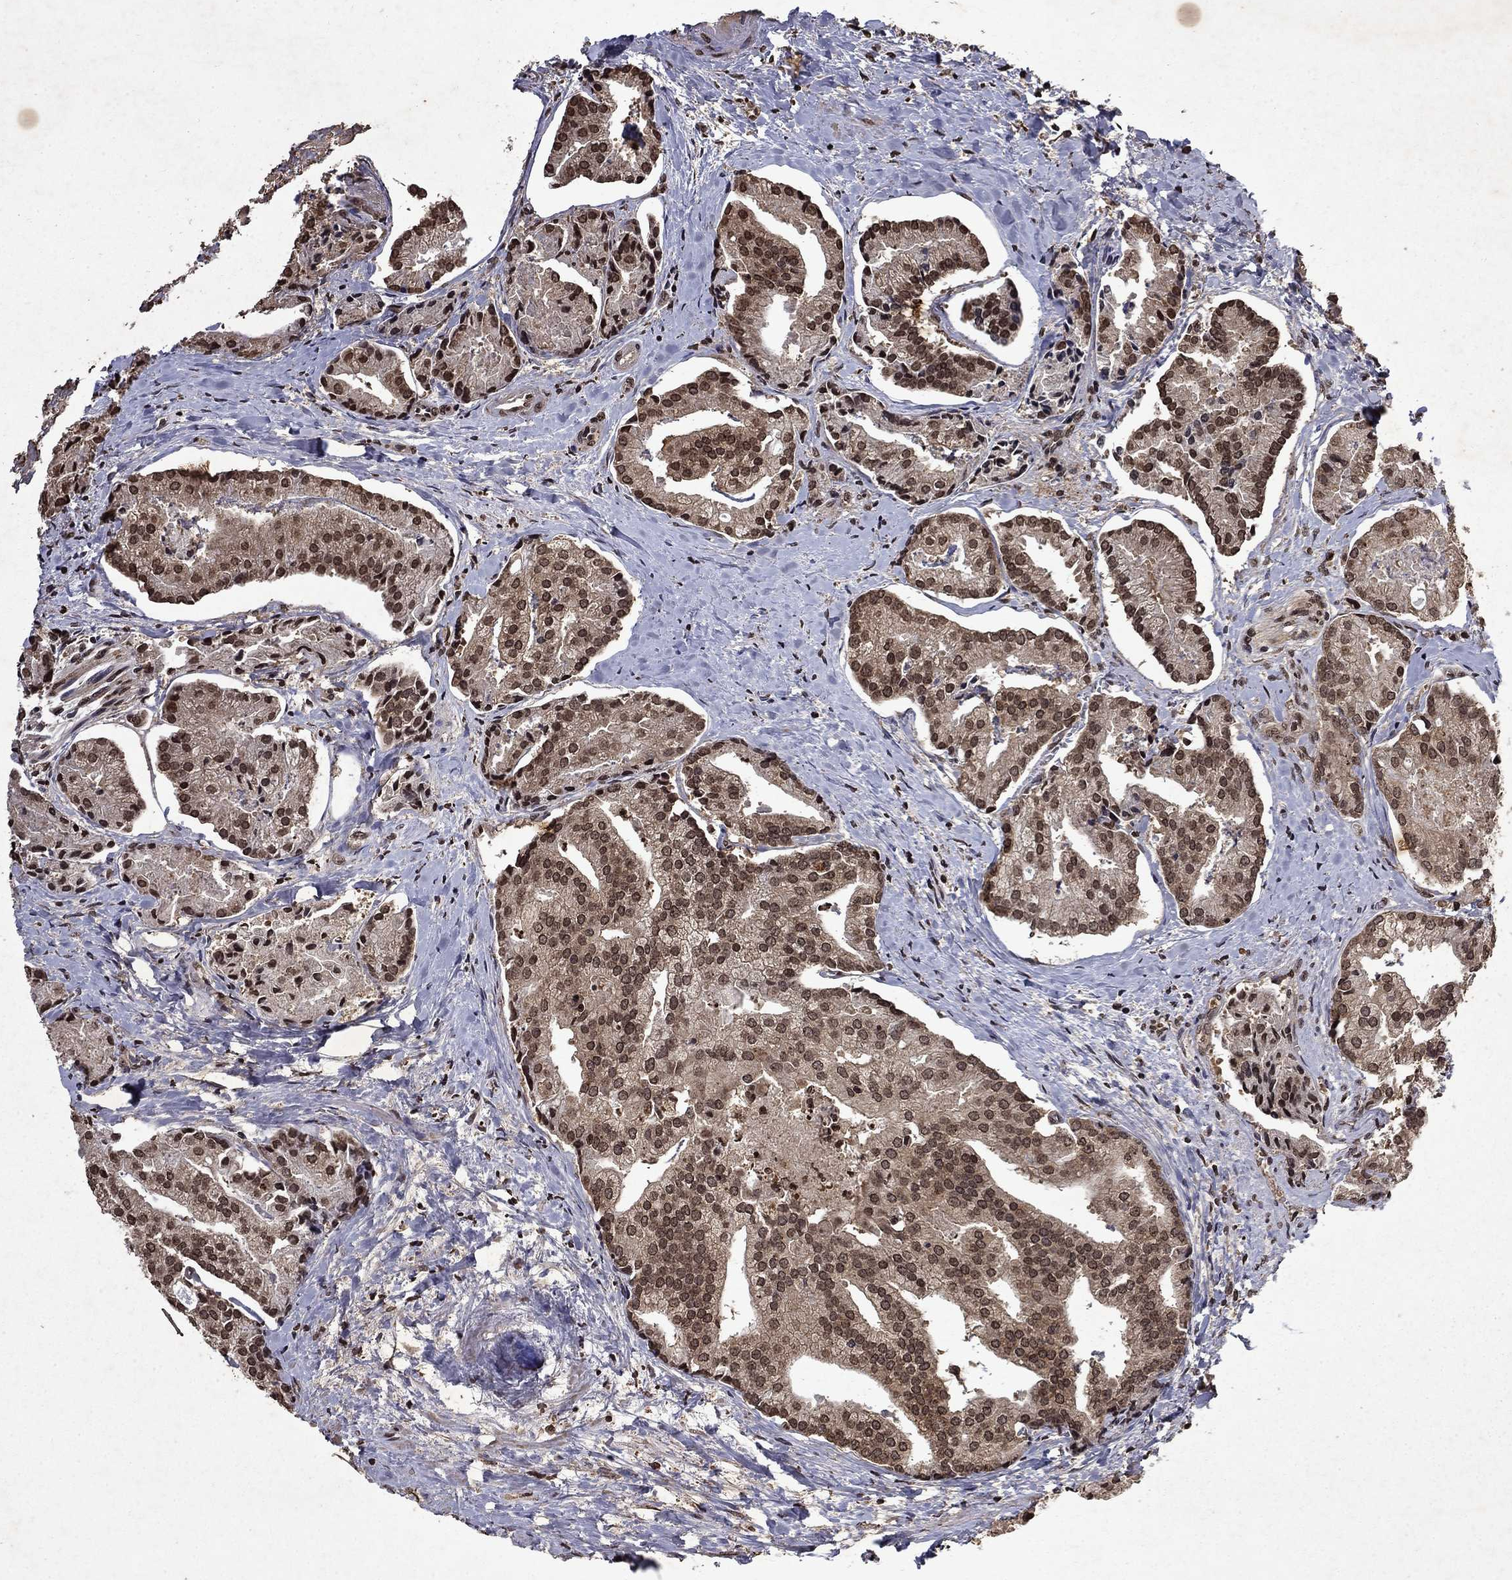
{"staining": {"intensity": "moderate", "quantity": ">75%", "location": "cytoplasmic/membranous,nuclear"}, "tissue": "prostate cancer", "cell_type": "Tumor cells", "image_type": "cancer", "snomed": [{"axis": "morphology", "description": "Adenocarcinoma, NOS"}, {"axis": "topography", "description": "Prostate and seminal vesicle, NOS"}, {"axis": "topography", "description": "Prostate"}], "caption": "DAB immunohistochemical staining of human prostate cancer displays moderate cytoplasmic/membranous and nuclear protein expression in approximately >75% of tumor cells.", "gene": "PIN4", "patient": {"sex": "male", "age": 44}}